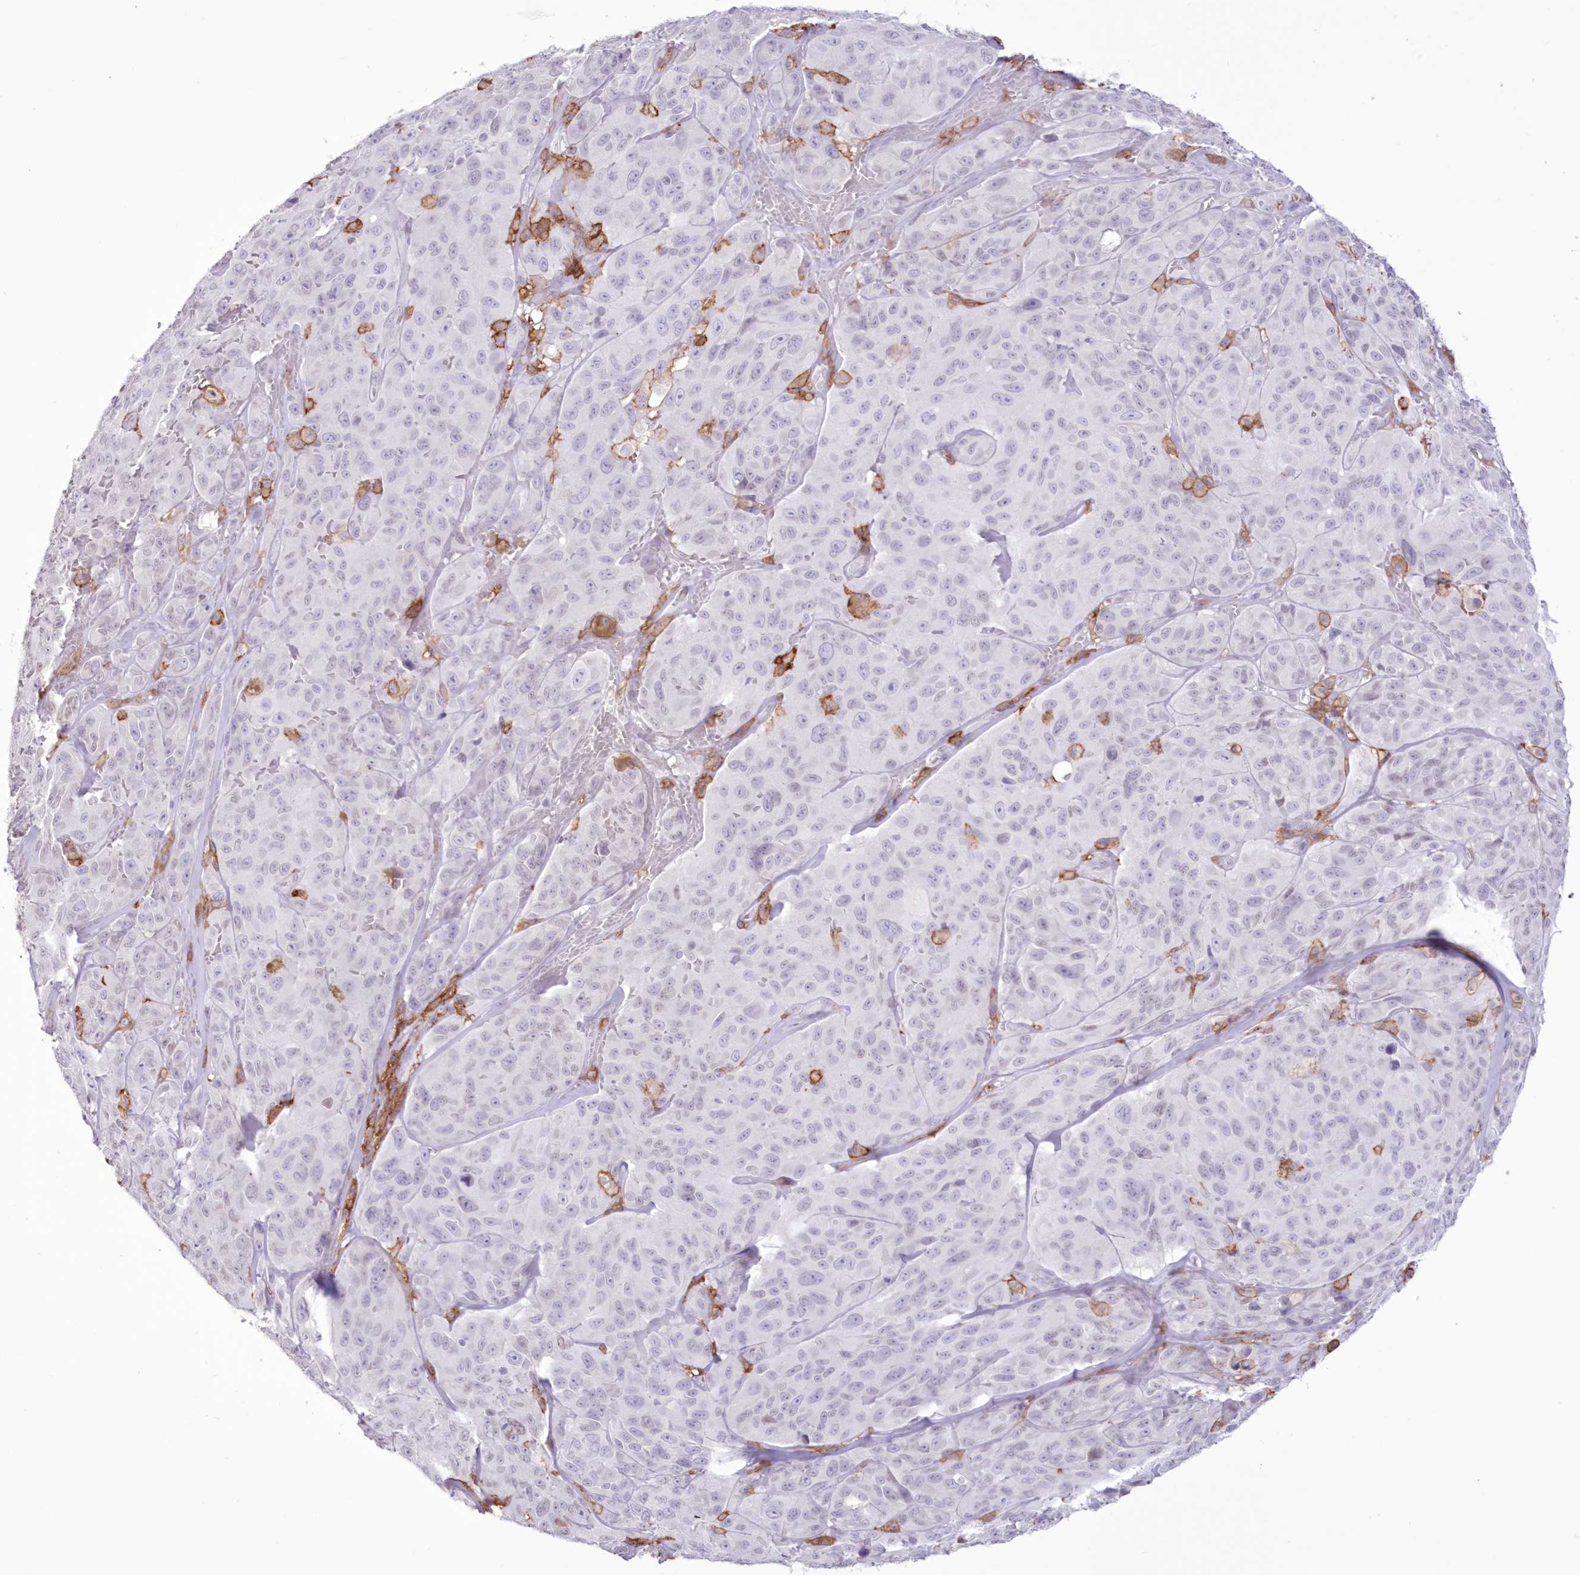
{"staining": {"intensity": "negative", "quantity": "none", "location": "none"}, "tissue": "melanoma", "cell_type": "Tumor cells", "image_type": "cancer", "snomed": [{"axis": "morphology", "description": "Malignant melanoma, NOS"}, {"axis": "topography", "description": "Skin"}], "caption": "A micrograph of human malignant melanoma is negative for staining in tumor cells. (DAB immunohistochemistry with hematoxylin counter stain).", "gene": "C11orf1", "patient": {"sex": "male", "age": 66}}